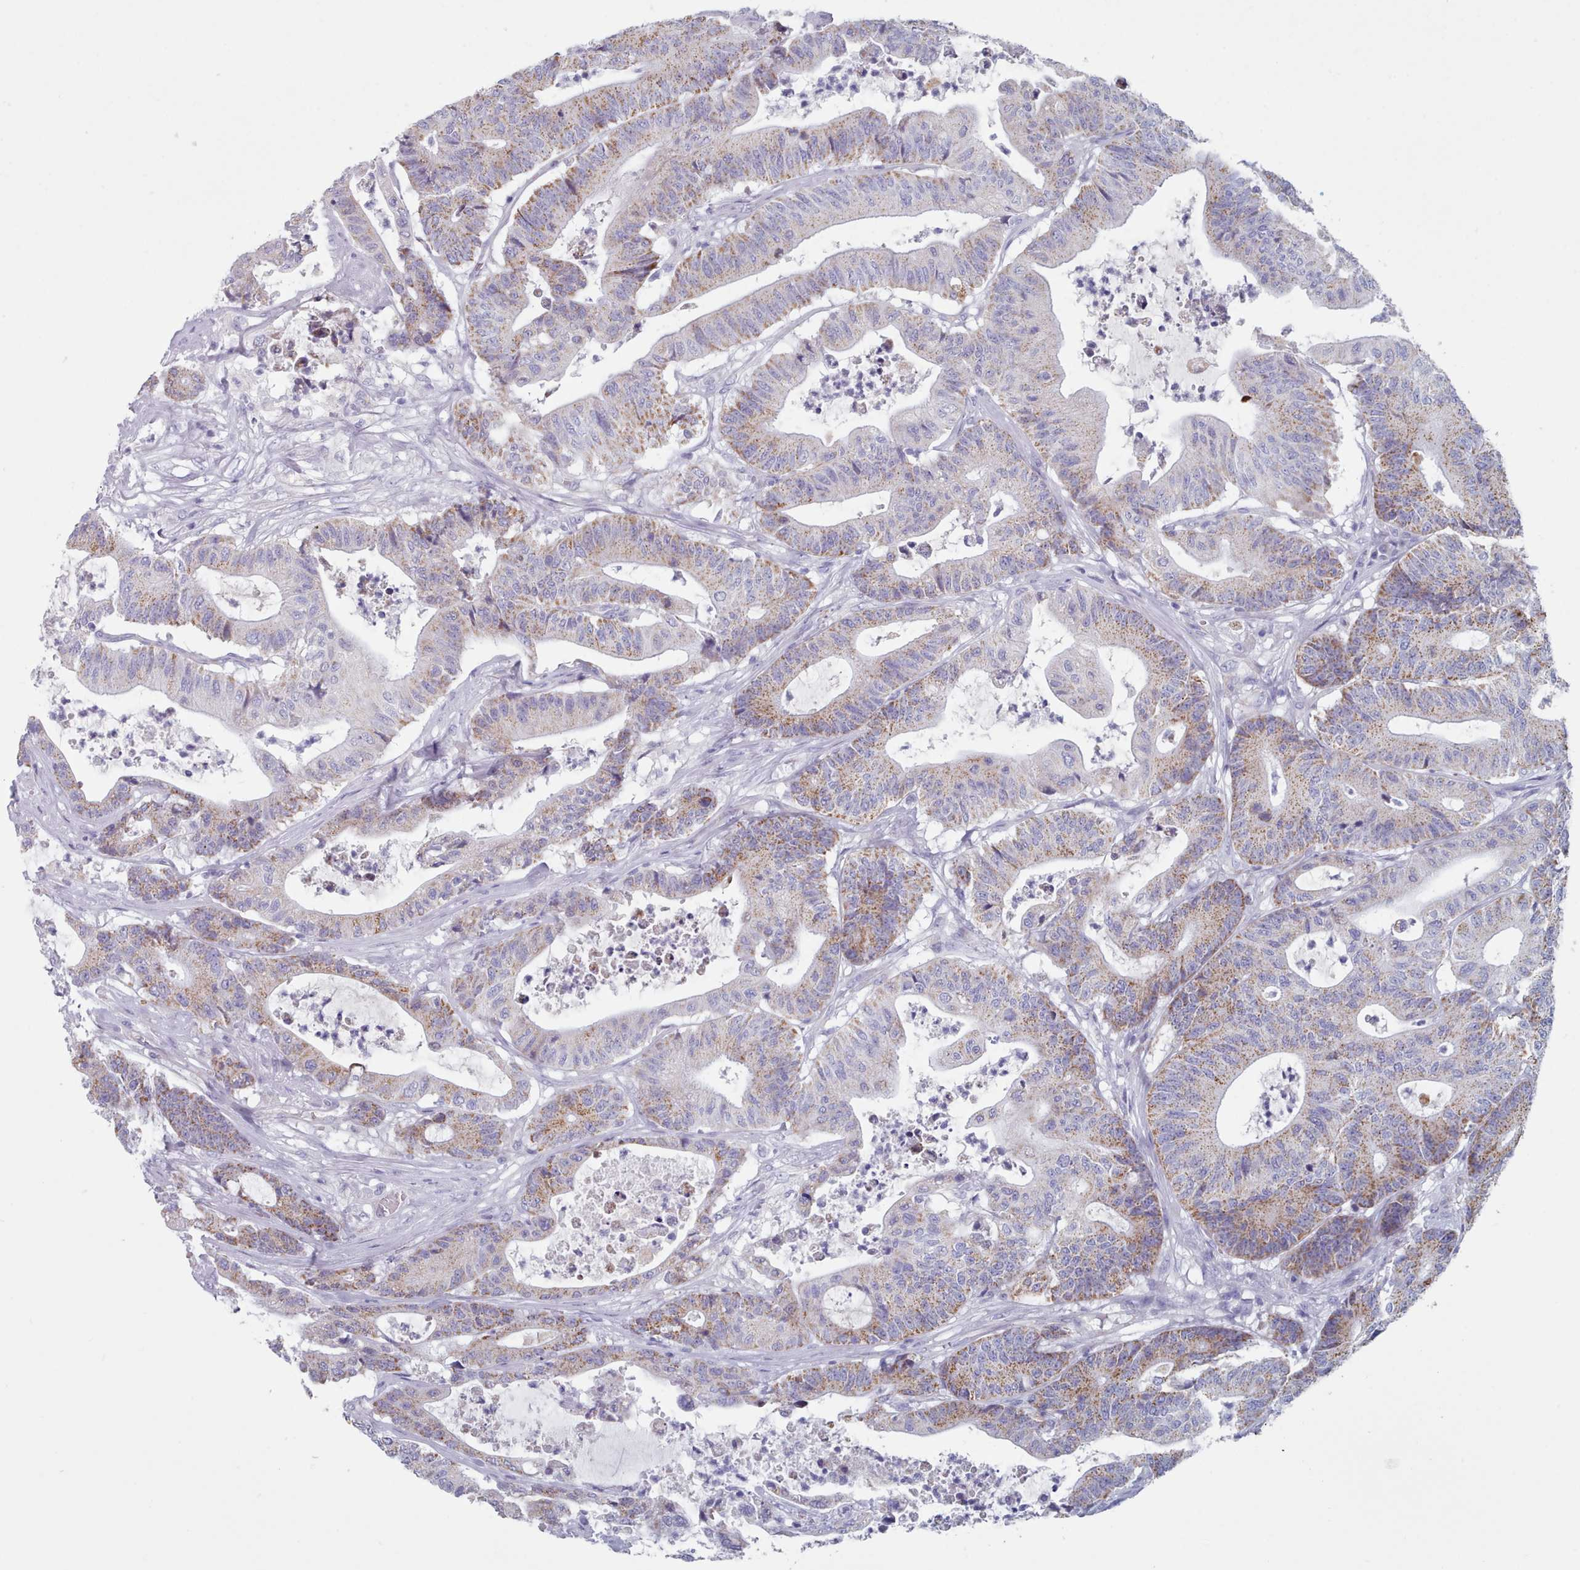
{"staining": {"intensity": "moderate", "quantity": "25%-75%", "location": "cytoplasmic/membranous"}, "tissue": "colorectal cancer", "cell_type": "Tumor cells", "image_type": "cancer", "snomed": [{"axis": "morphology", "description": "Adenocarcinoma, NOS"}, {"axis": "topography", "description": "Colon"}], "caption": "Moderate cytoplasmic/membranous expression for a protein is appreciated in approximately 25%-75% of tumor cells of colorectal cancer (adenocarcinoma) using immunohistochemistry.", "gene": "HAO1", "patient": {"sex": "female", "age": 84}}